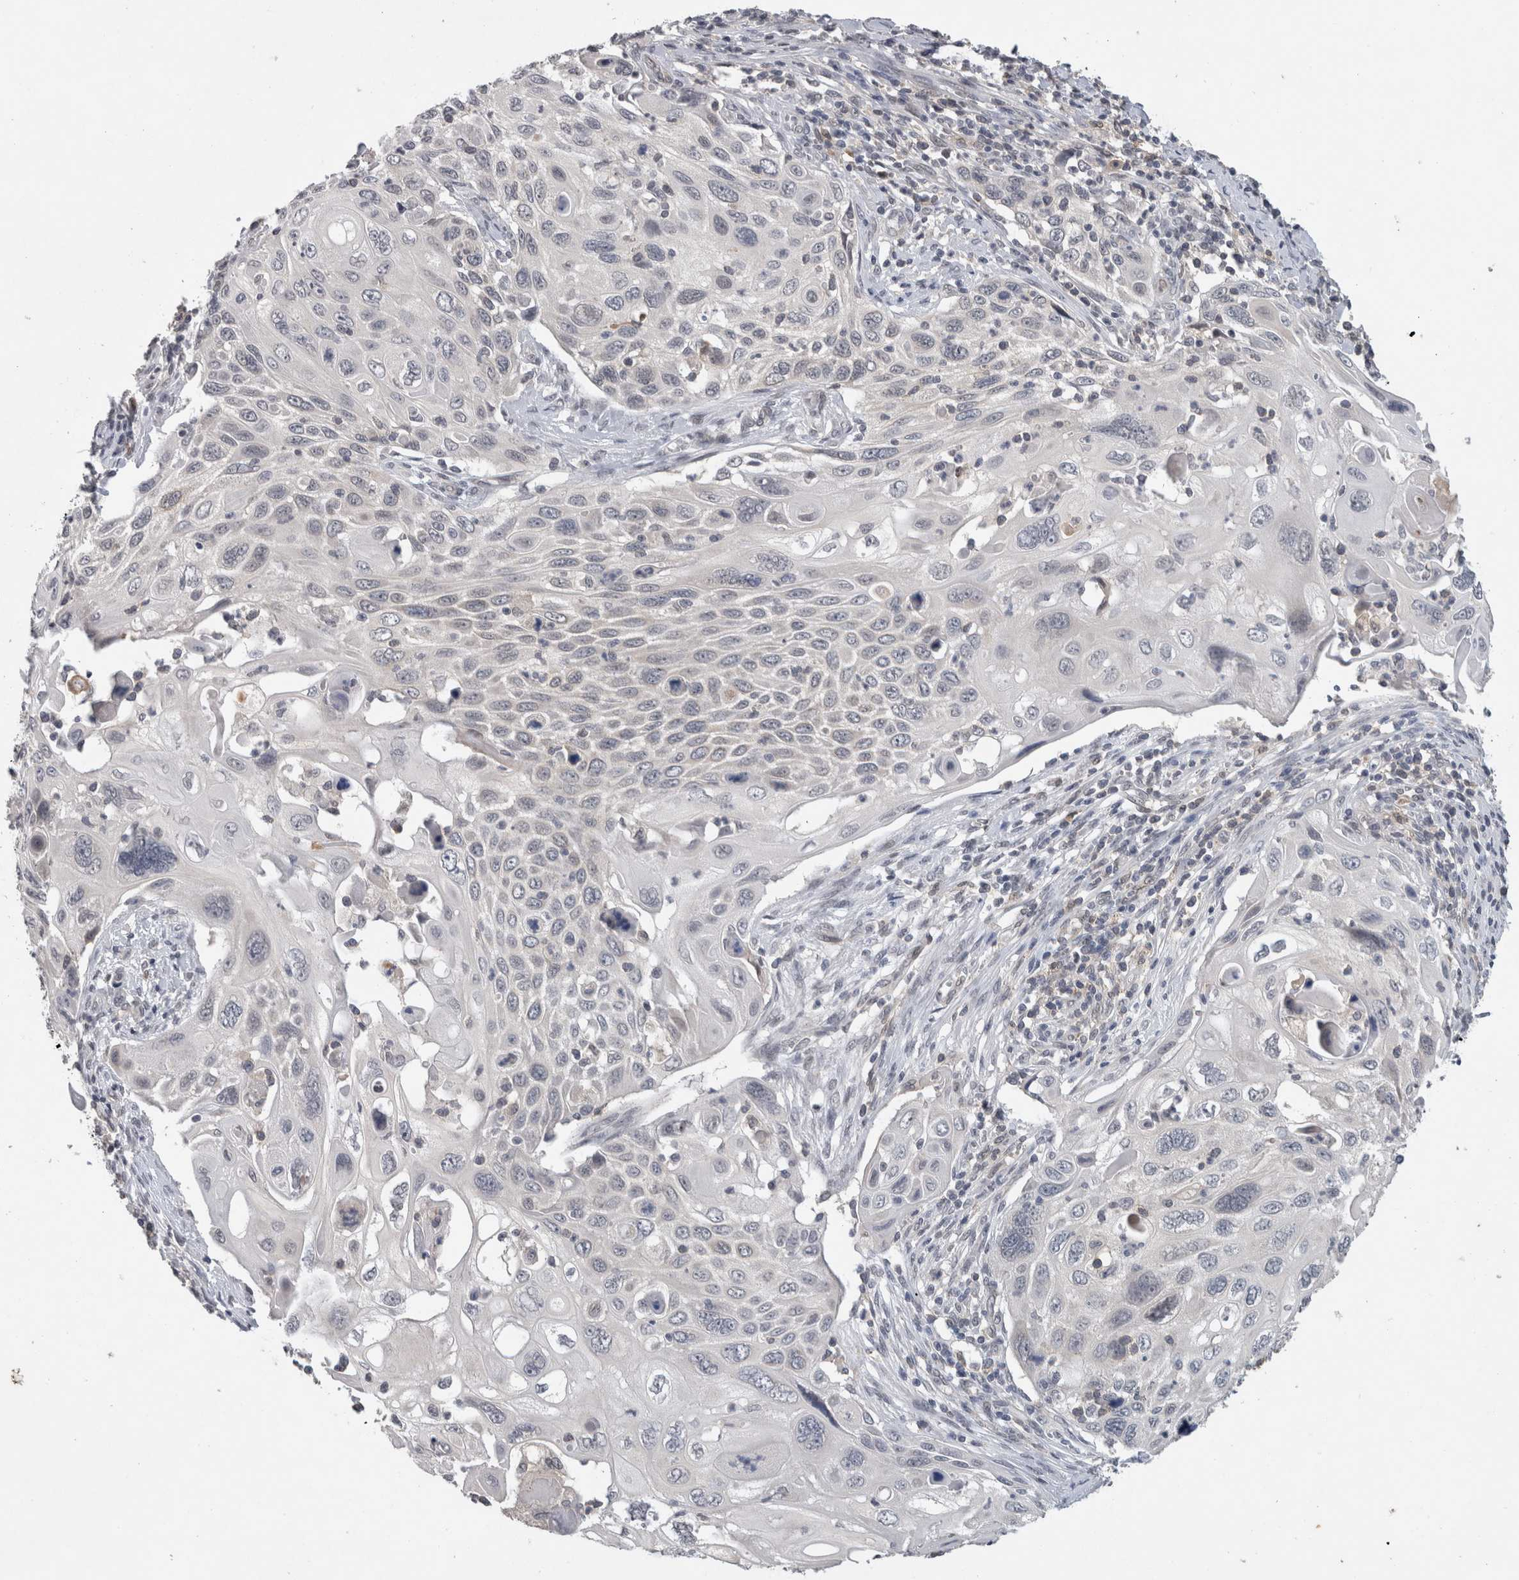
{"staining": {"intensity": "negative", "quantity": "none", "location": "none"}, "tissue": "cervical cancer", "cell_type": "Tumor cells", "image_type": "cancer", "snomed": [{"axis": "morphology", "description": "Squamous cell carcinoma, NOS"}, {"axis": "topography", "description": "Cervix"}], "caption": "Immunohistochemistry (IHC) of human cervical cancer displays no staining in tumor cells. (DAB IHC visualized using brightfield microscopy, high magnification).", "gene": "PRXL2A", "patient": {"sex": "female", "age": 70}}